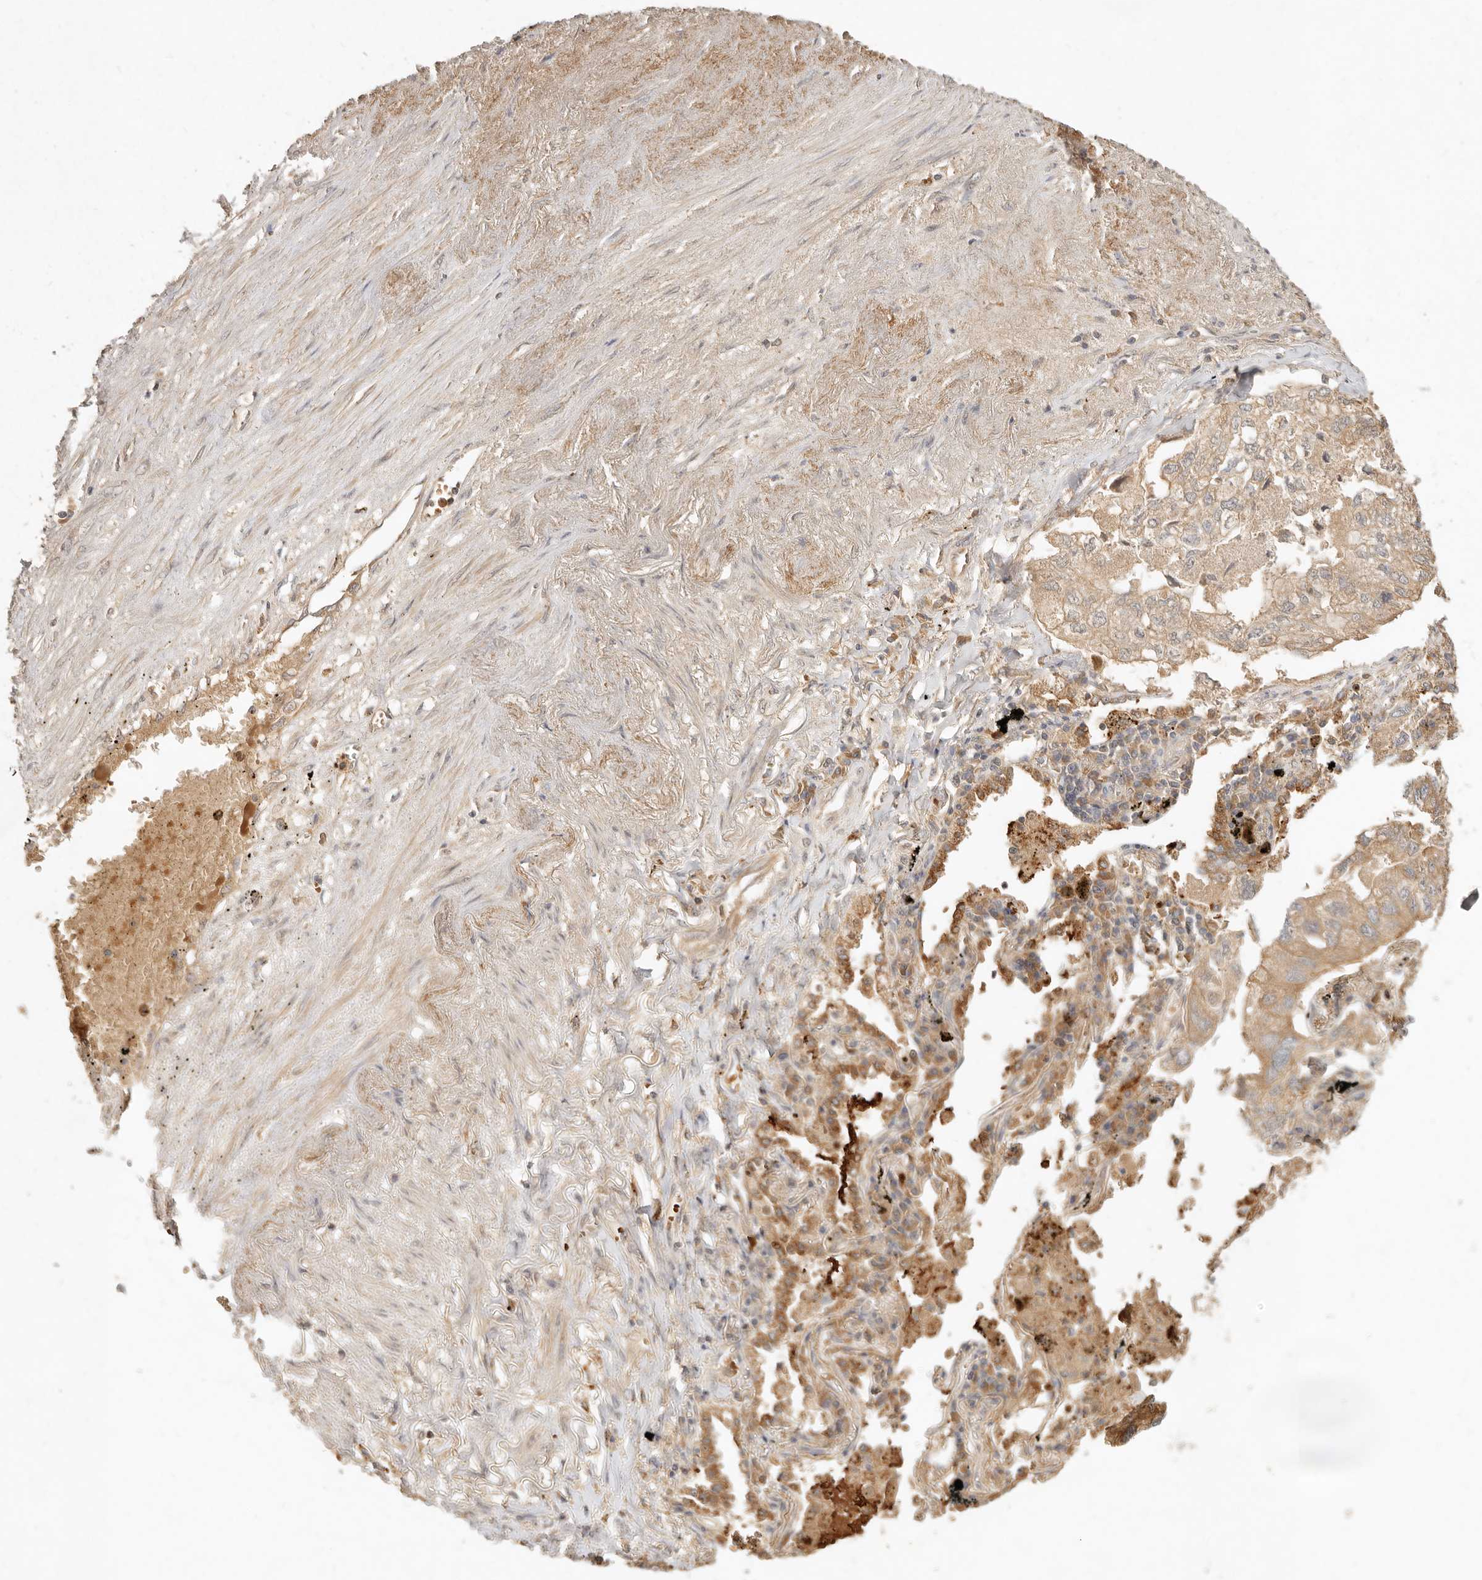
{"staining": {"intensity": "moderate", "quantity": ">75%", "location": "cytoplasmic/membranous"}, "tissue": "lung cancer", "cell_type": "Tumor cells", "image_type": "cancer", "snomed": [{"axis": "morphology", "description": "Adenocarcinoma, NOS"}, {"axis": "topography", "description": "Lung"}], "caption": "Protein analysis of adenocarcinoma (lung) tissue reveals moderate cytoplasmic/membranous expression in about >75% of tumor cells.", "gene": "FREM2", "patient": {"sex": "male", "age": 65}}